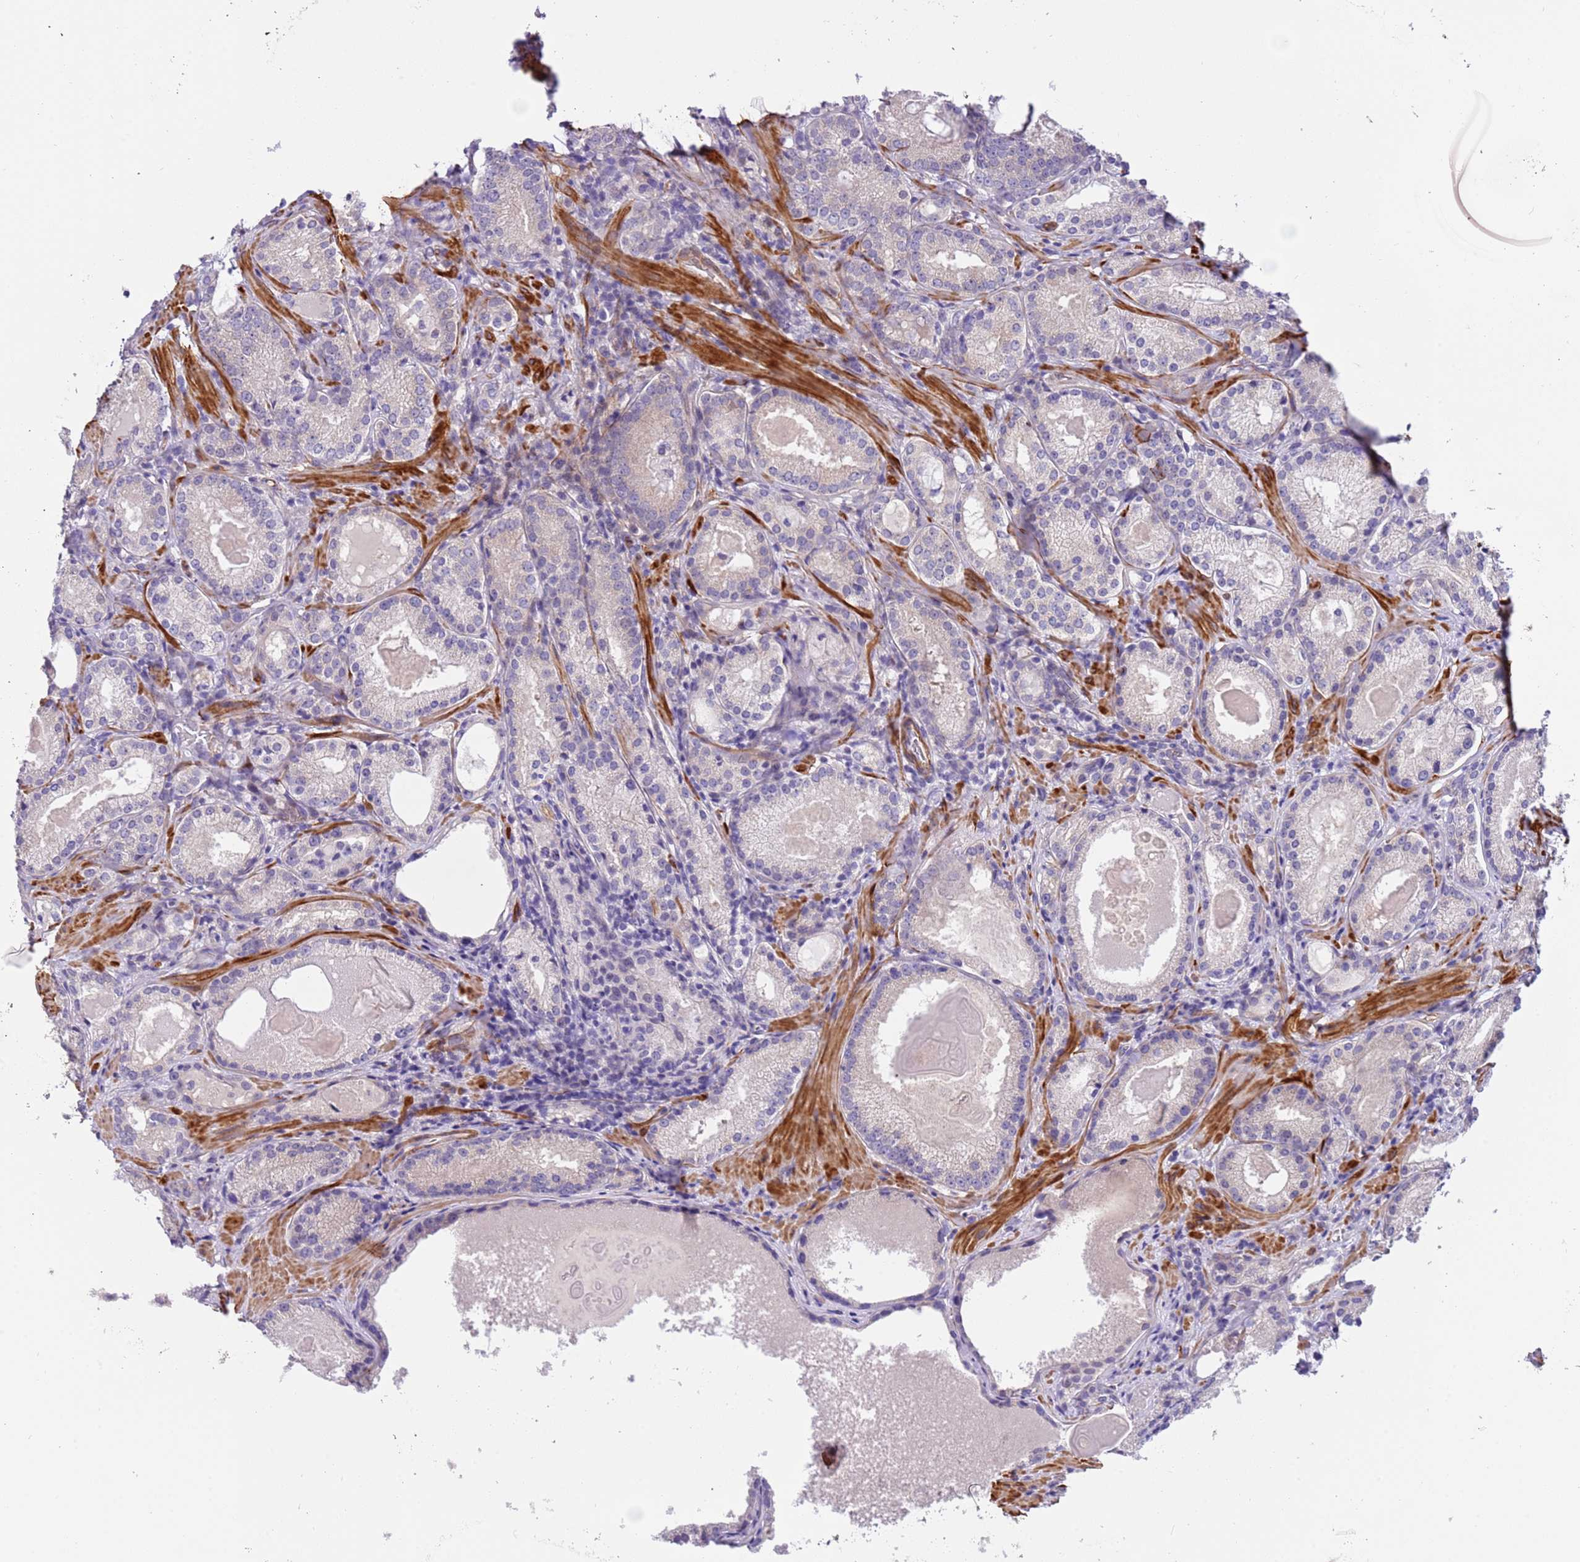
{"staining": {"intensity": "negative", "quantity": "none", "location": "none"}, "tissue": "prostate cancer", "cell_type": "Tumor cells", "image_type": "cancer", "snomed": [{"axis": "morphology", "description": "Adenocarcinoma, Low grade"}, {"axis": "topography", "description": "Prostate"}], "caption": "Histopathology image shows no protein positivity in tumor cells of prostate adenocarcinoma (low-grade) tissue.", "gene": "PLEKHH1", "patient": {"sex": "male", "age": 57}}